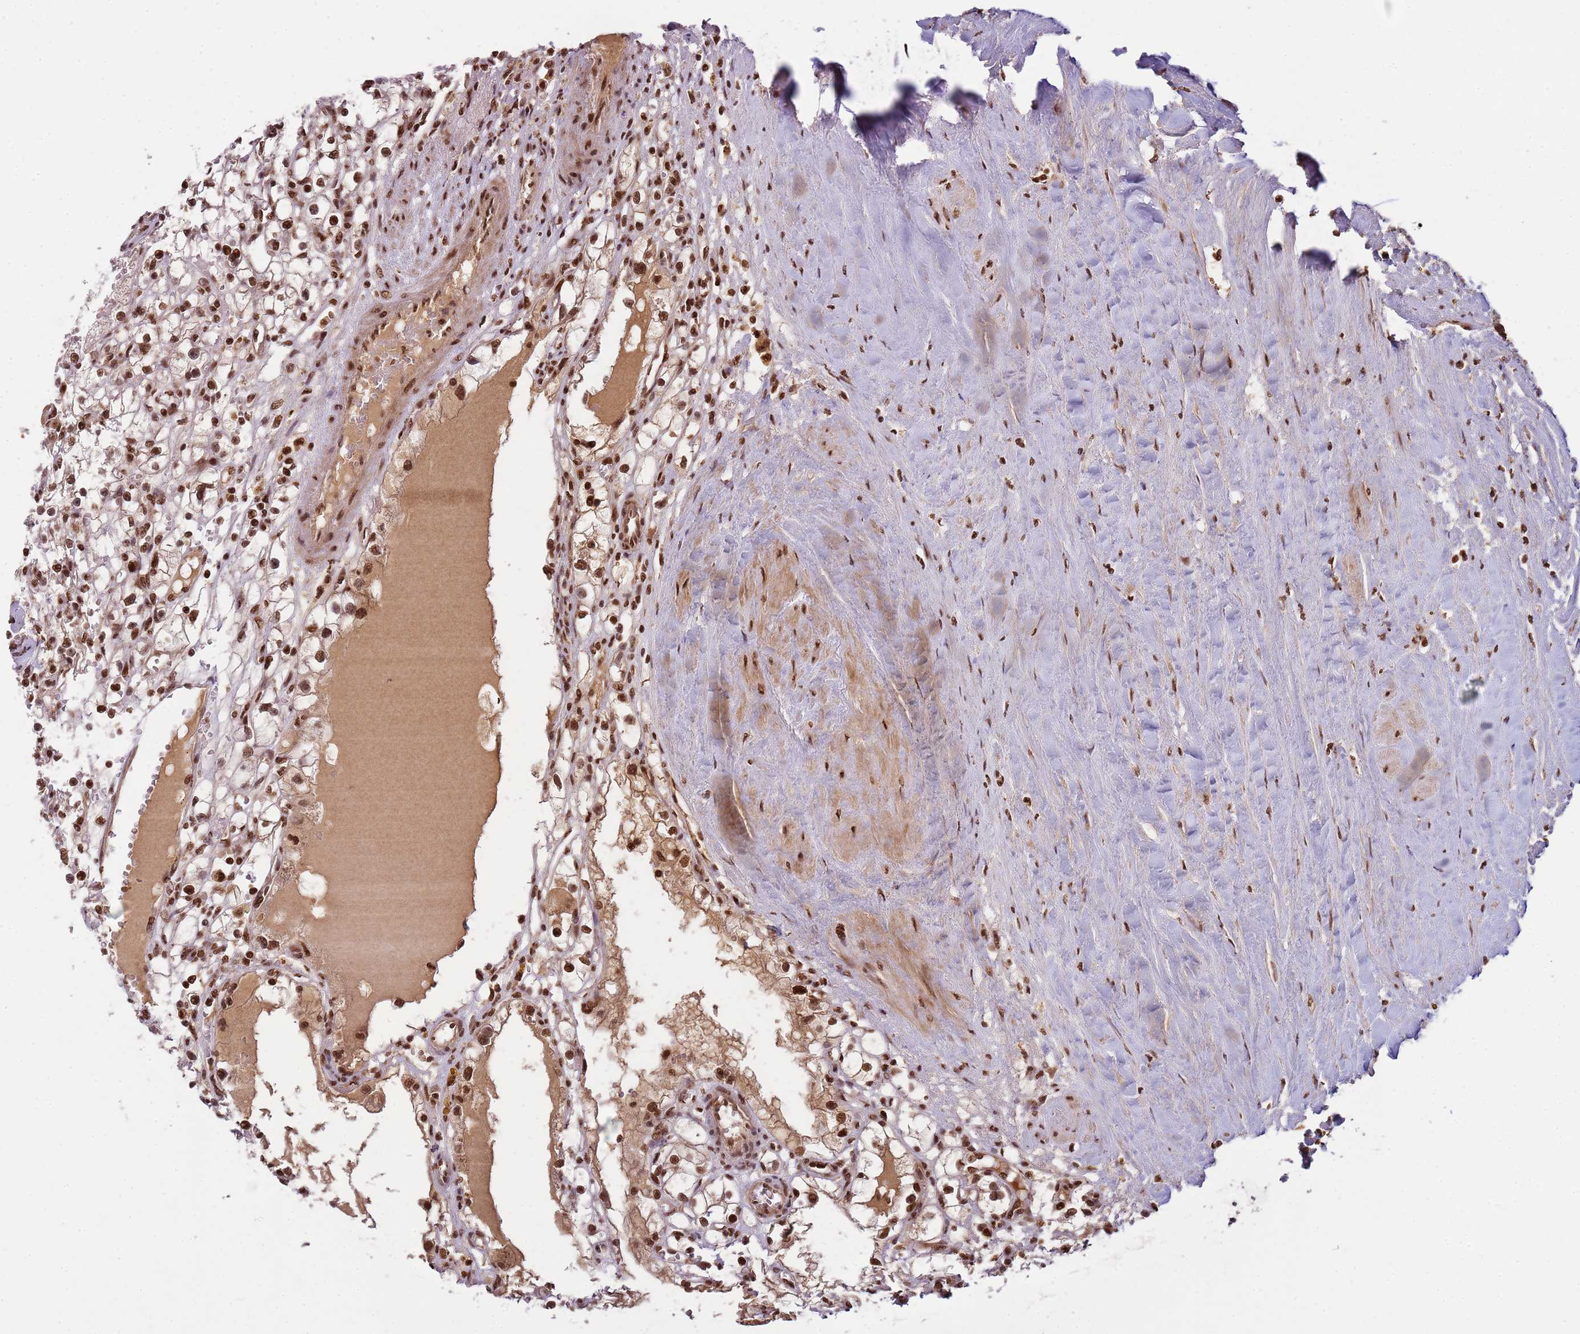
{"staining": {"intensity": "strong", "quantity": ">75%", "location": "nuclear"}, "tissue": "renal cancer", "cell_type": "Tumor cells", "image_type": "cancer", "snomed": [{"axis": "morphology", "description": "Adenocarcinoma, NOS"}, {"axis": "topography", "description": "Kidney"}], "caption": "A high-resolution histopathology image shows immunohistochemistry (IHC) staining of renal cancer (adenocarcinoma), which displays strong nuclear positivity in approximately >75% of tumor cells.", "gene": "ZBTB12", "patient": {"sex": "male", "age": 56}}